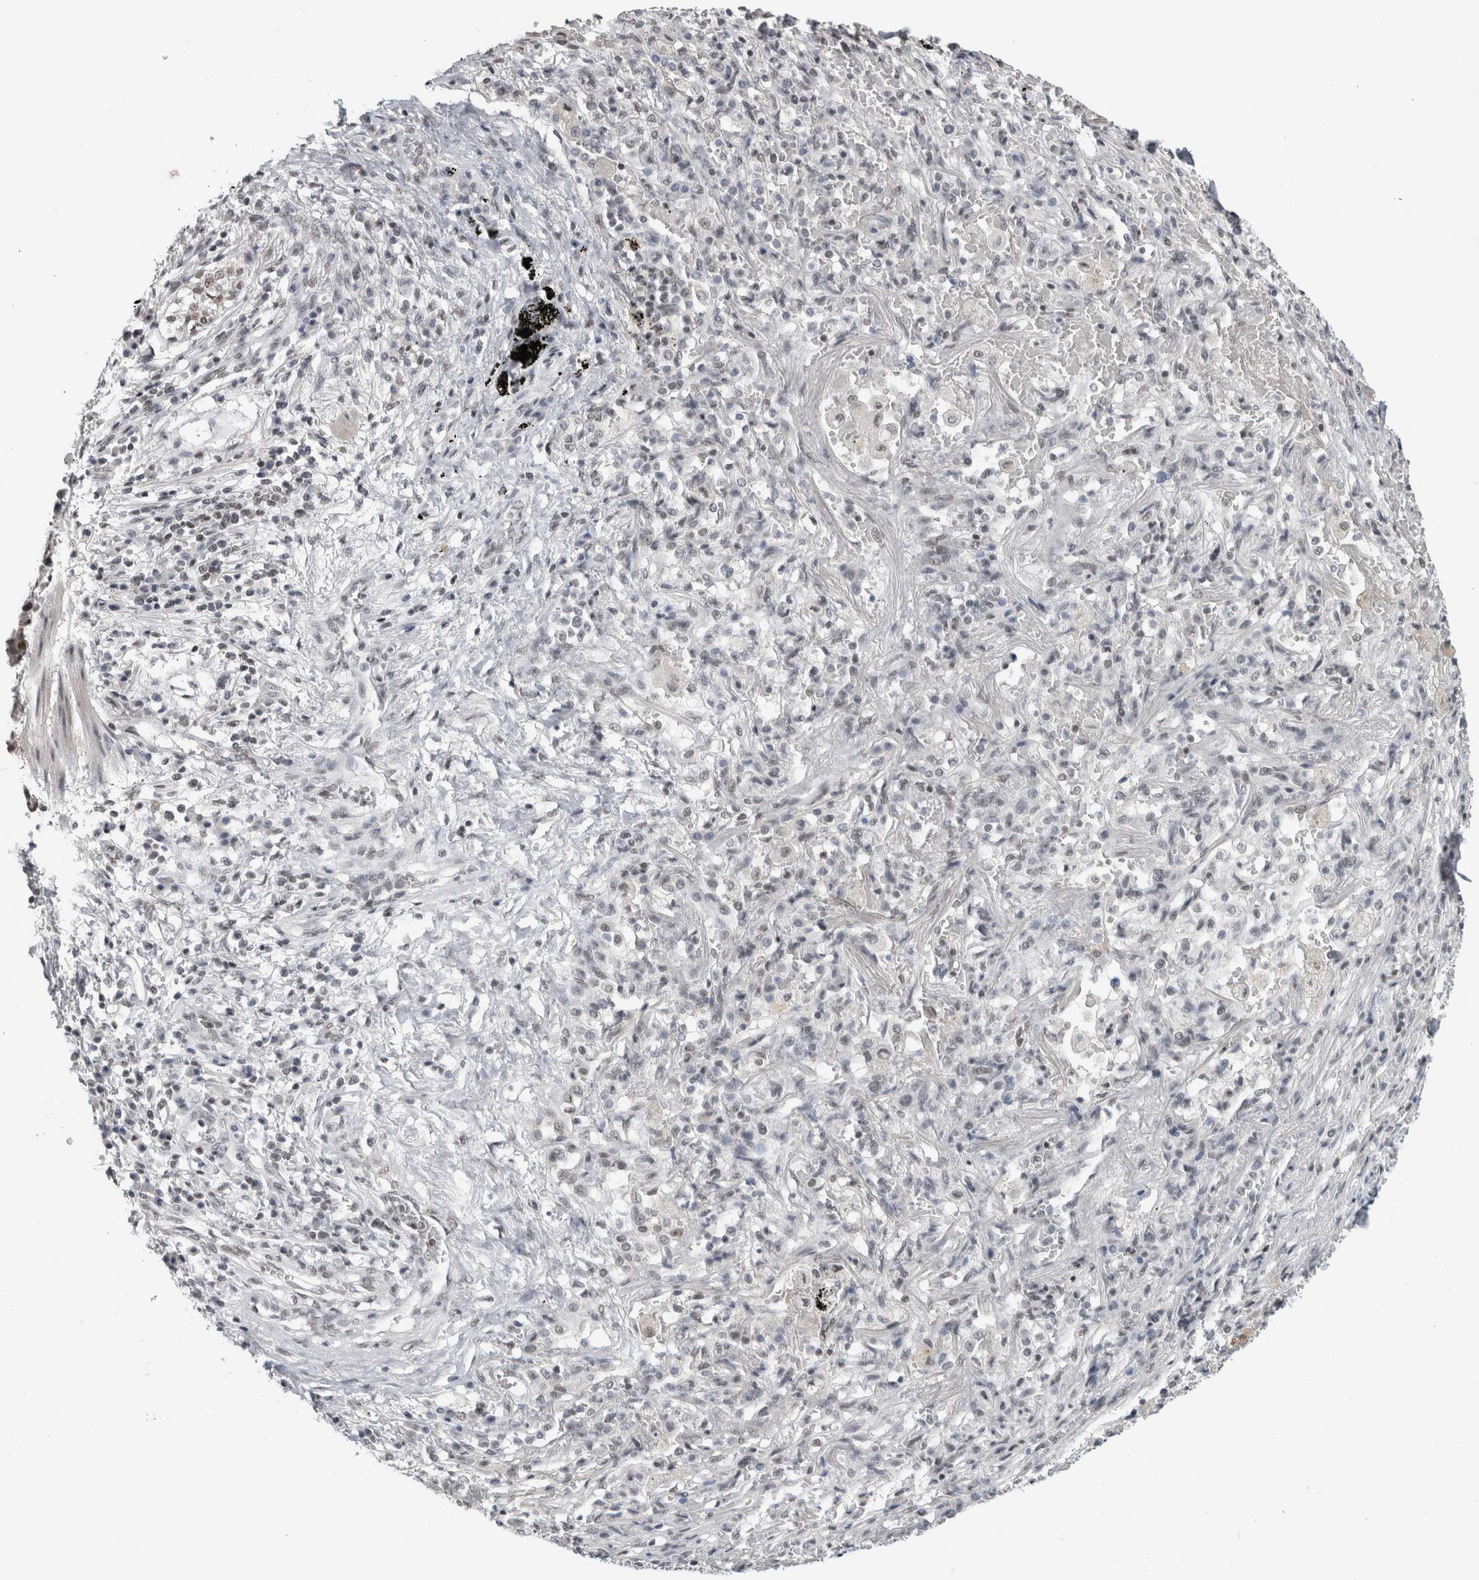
{"staining": {"intensity": "negative", "quantity": "none", "location": "none"}, "tissue": "lung cancer", "cell_type": "Tumor cells", "image_type": "cancer", "snomed": [{"axis": "morphology", "description": "Squamous cell carcinoma, NOS"}, {"axis": "topography", "description": "Lung"}], "caption": "Immunohistochemical staining of lung cancer (squamous cell carcinoma) exhibits no significant positivity in tumor cells. The staining is performed using DAB brown chromogen with nuclei counter-stained in using hematoxylin.", "gene": "ARID4B", "patient": {"sex": "male", "age": 61}}